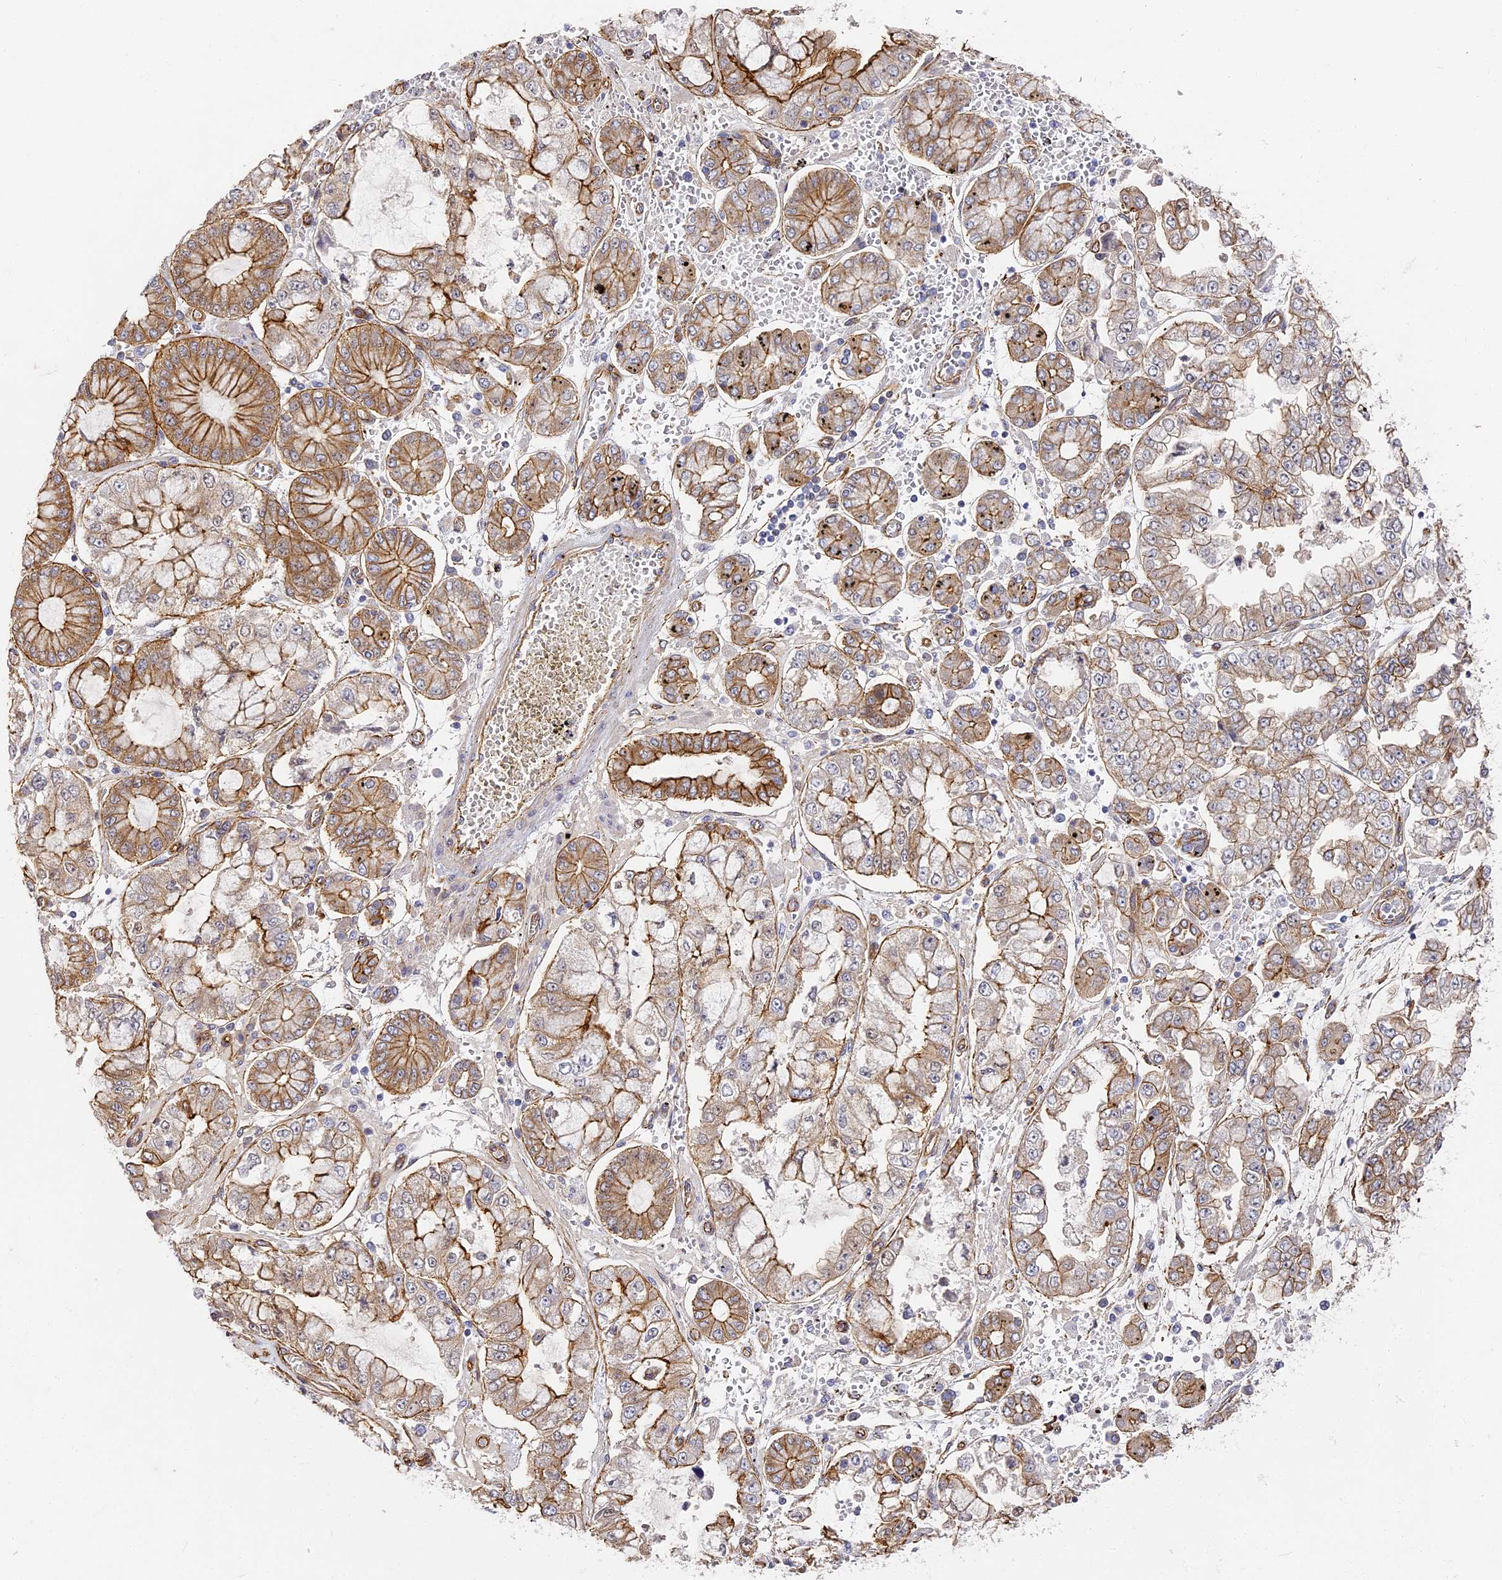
{"staining": {"intensity": "moderate", "quantity": "<25%", "location": "cytoplasmic/membranous"}, "tissue": "stomach cancer", "cell_type": "Tumor cells", "image_type": "cancer", "snomed": [{"axis": "morphology", "description": "Adenocarcinoma, NOS"}, {"axis": "topography", "description": "Stomach"}], "caption": "DAB immunohistochemical staining of stomach cancer (adenocarcinoma) exhibits moderate cytoplasmic/membranous protein expression in approximately <25% of tumor cells.", "gene": "CCDC30", "patient": {"sex": "male", "age": 76}}